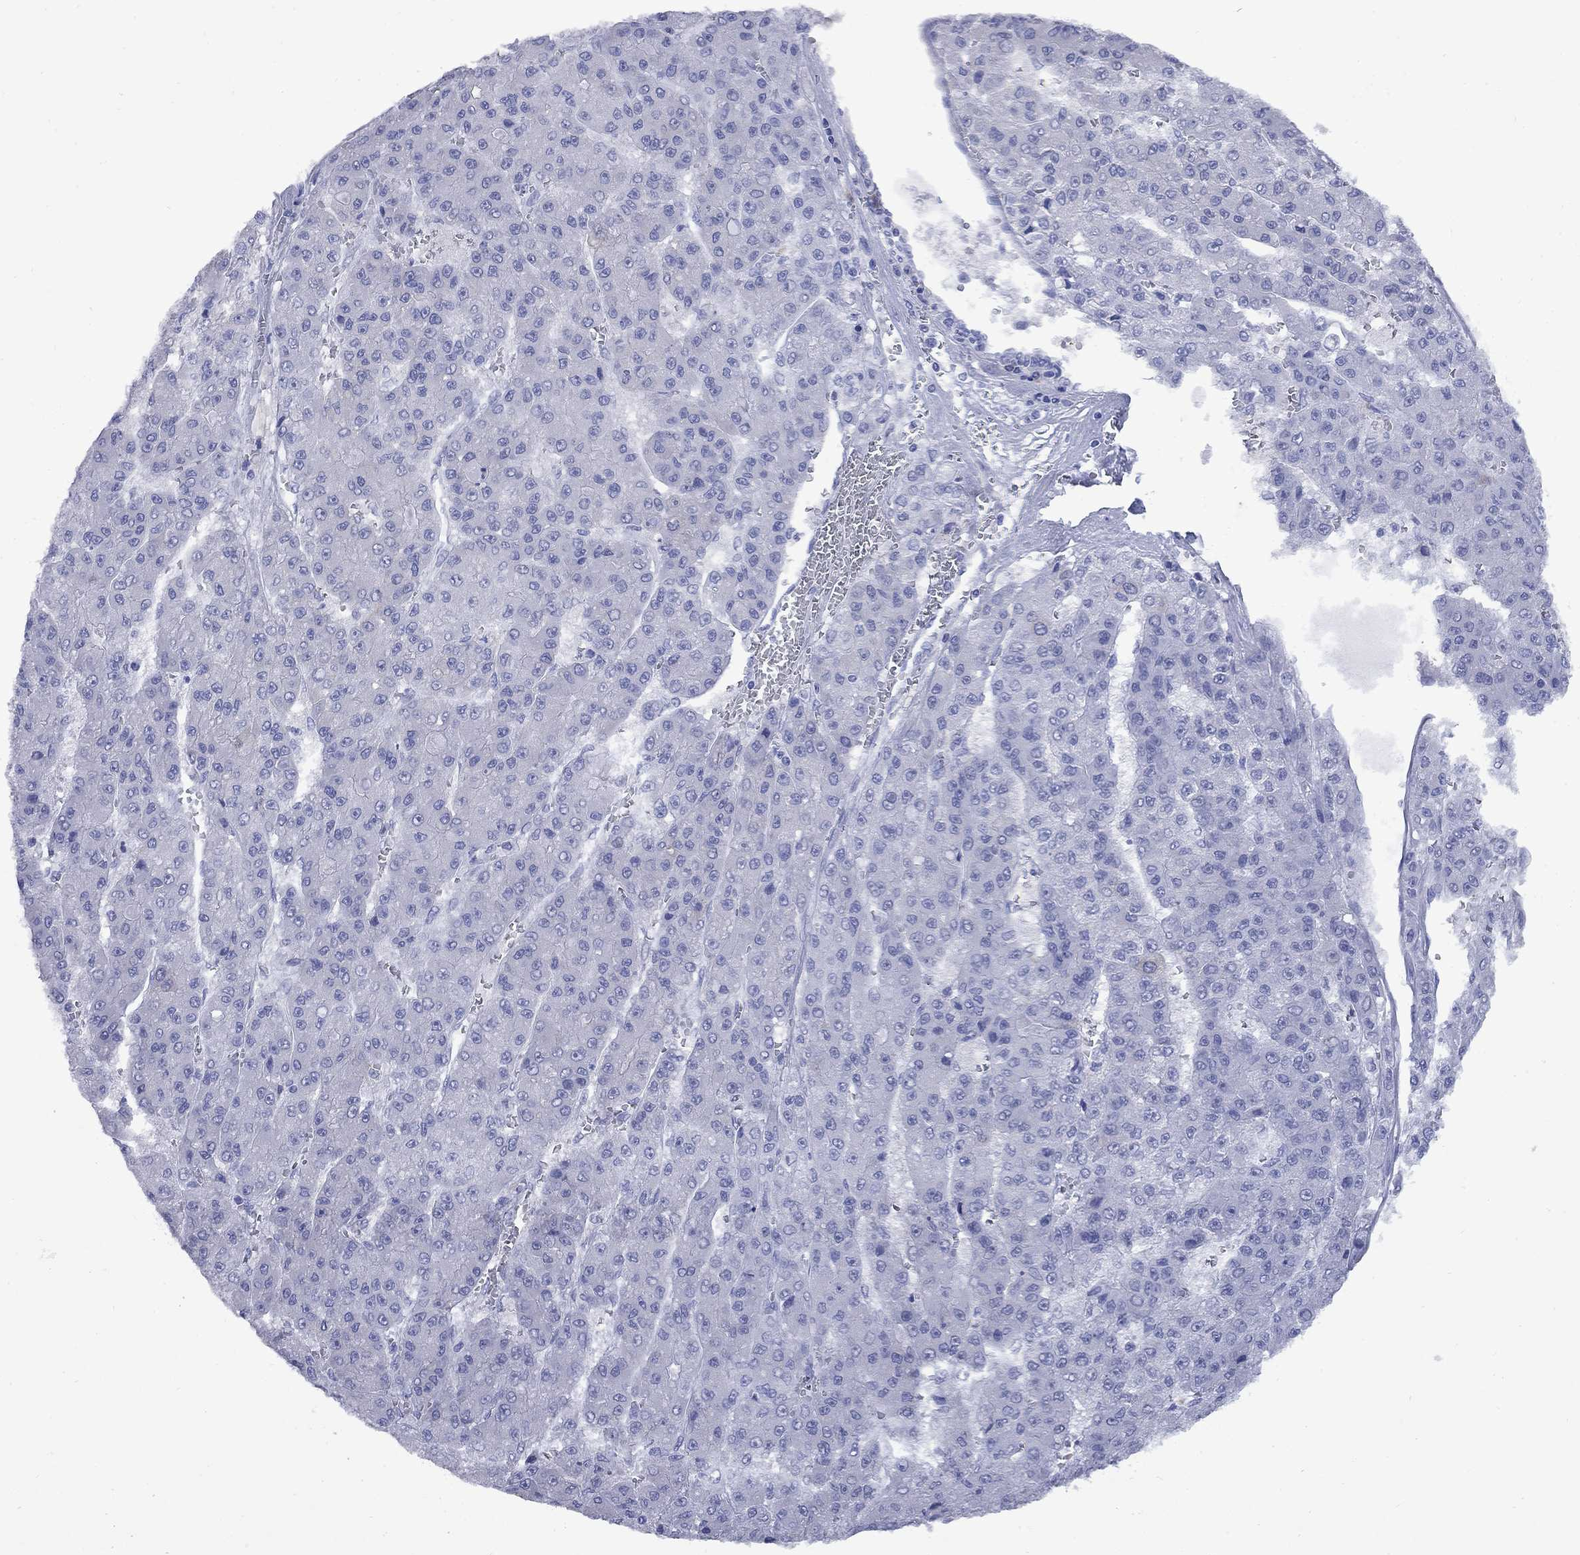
{"staining": {"intensity": "negative", "quantity": "none", "location": "none"}, "tissue": "liver cancer", "cell_type": "Tumor cells", "image_type": "cancer", "snomed": [{"axis": "morphology", "description": "Carcinoma, Hepatocellular, NOS"}, {"axis": "topography", "description": "Liver"}], "caption": "Hepatocellular carcinoma (liver) was stained to show a protein in brown. There is no significant expression in tumor cells. (DAB immunohistochemistry with hematoxylin counter stain).", "gene": "TACC3", "patient": {"sex": "male", "age": 70}}